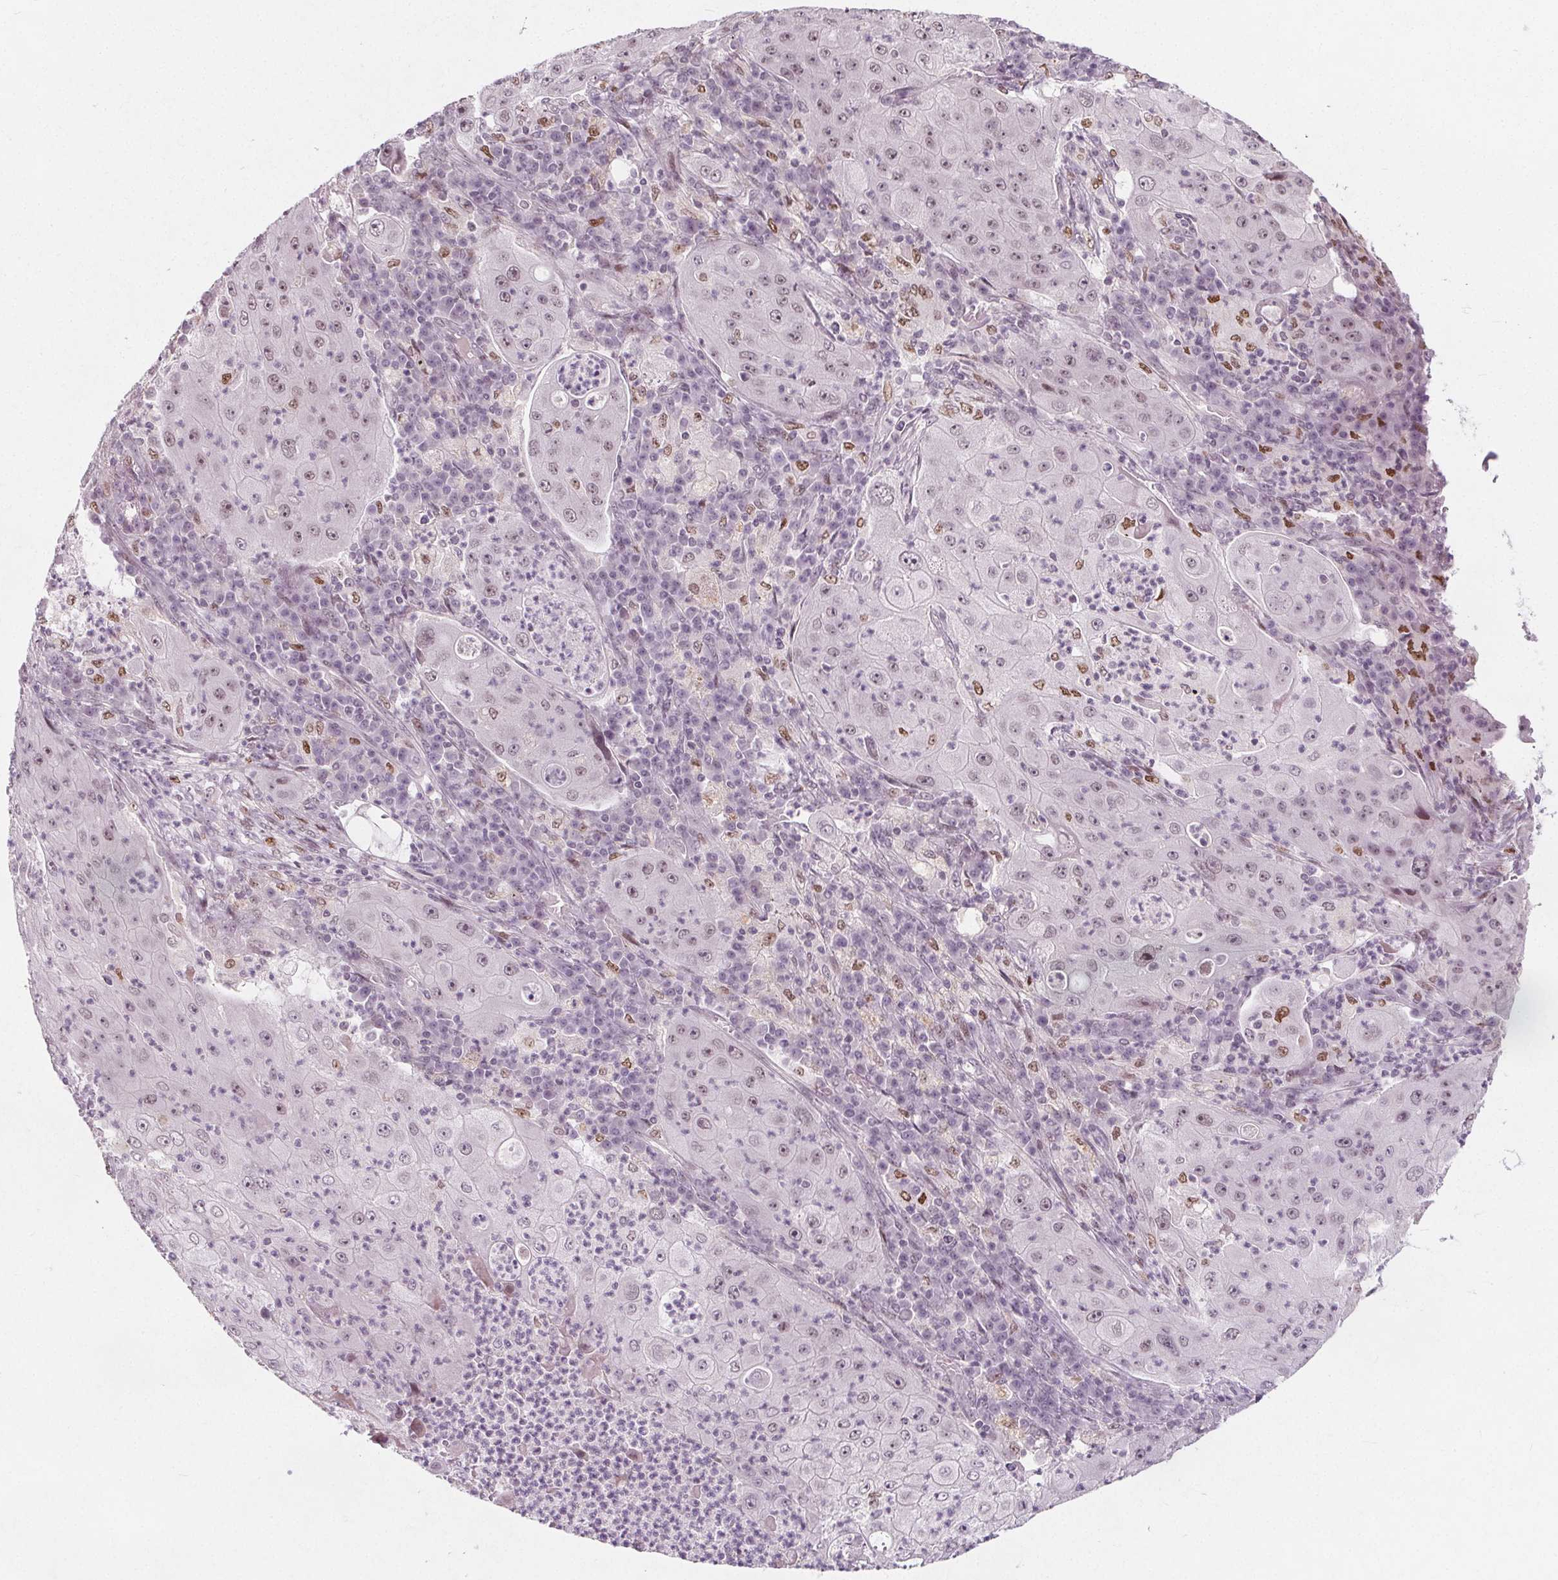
{"staining": {"intensity": "weak", "quantity": "25%-75%", "location": "nuclear"}, "tissue": "lung cancer", "cell_type": "Tumor cells", "image_type": "cancer", "snomed": [{"axis": "morphology", "description": "Squamous cell carcinoma, NOS"}, {"axis": "topography", "description": "Lung"}], "caption": "About 25%-75% of tumor cells in lung cancer demonstrate weak nuclear protein expression as visualized by brown immunohistochemical staining.", "gene": "TAF6L", "patient": {"sex": "female", "age": 59}}